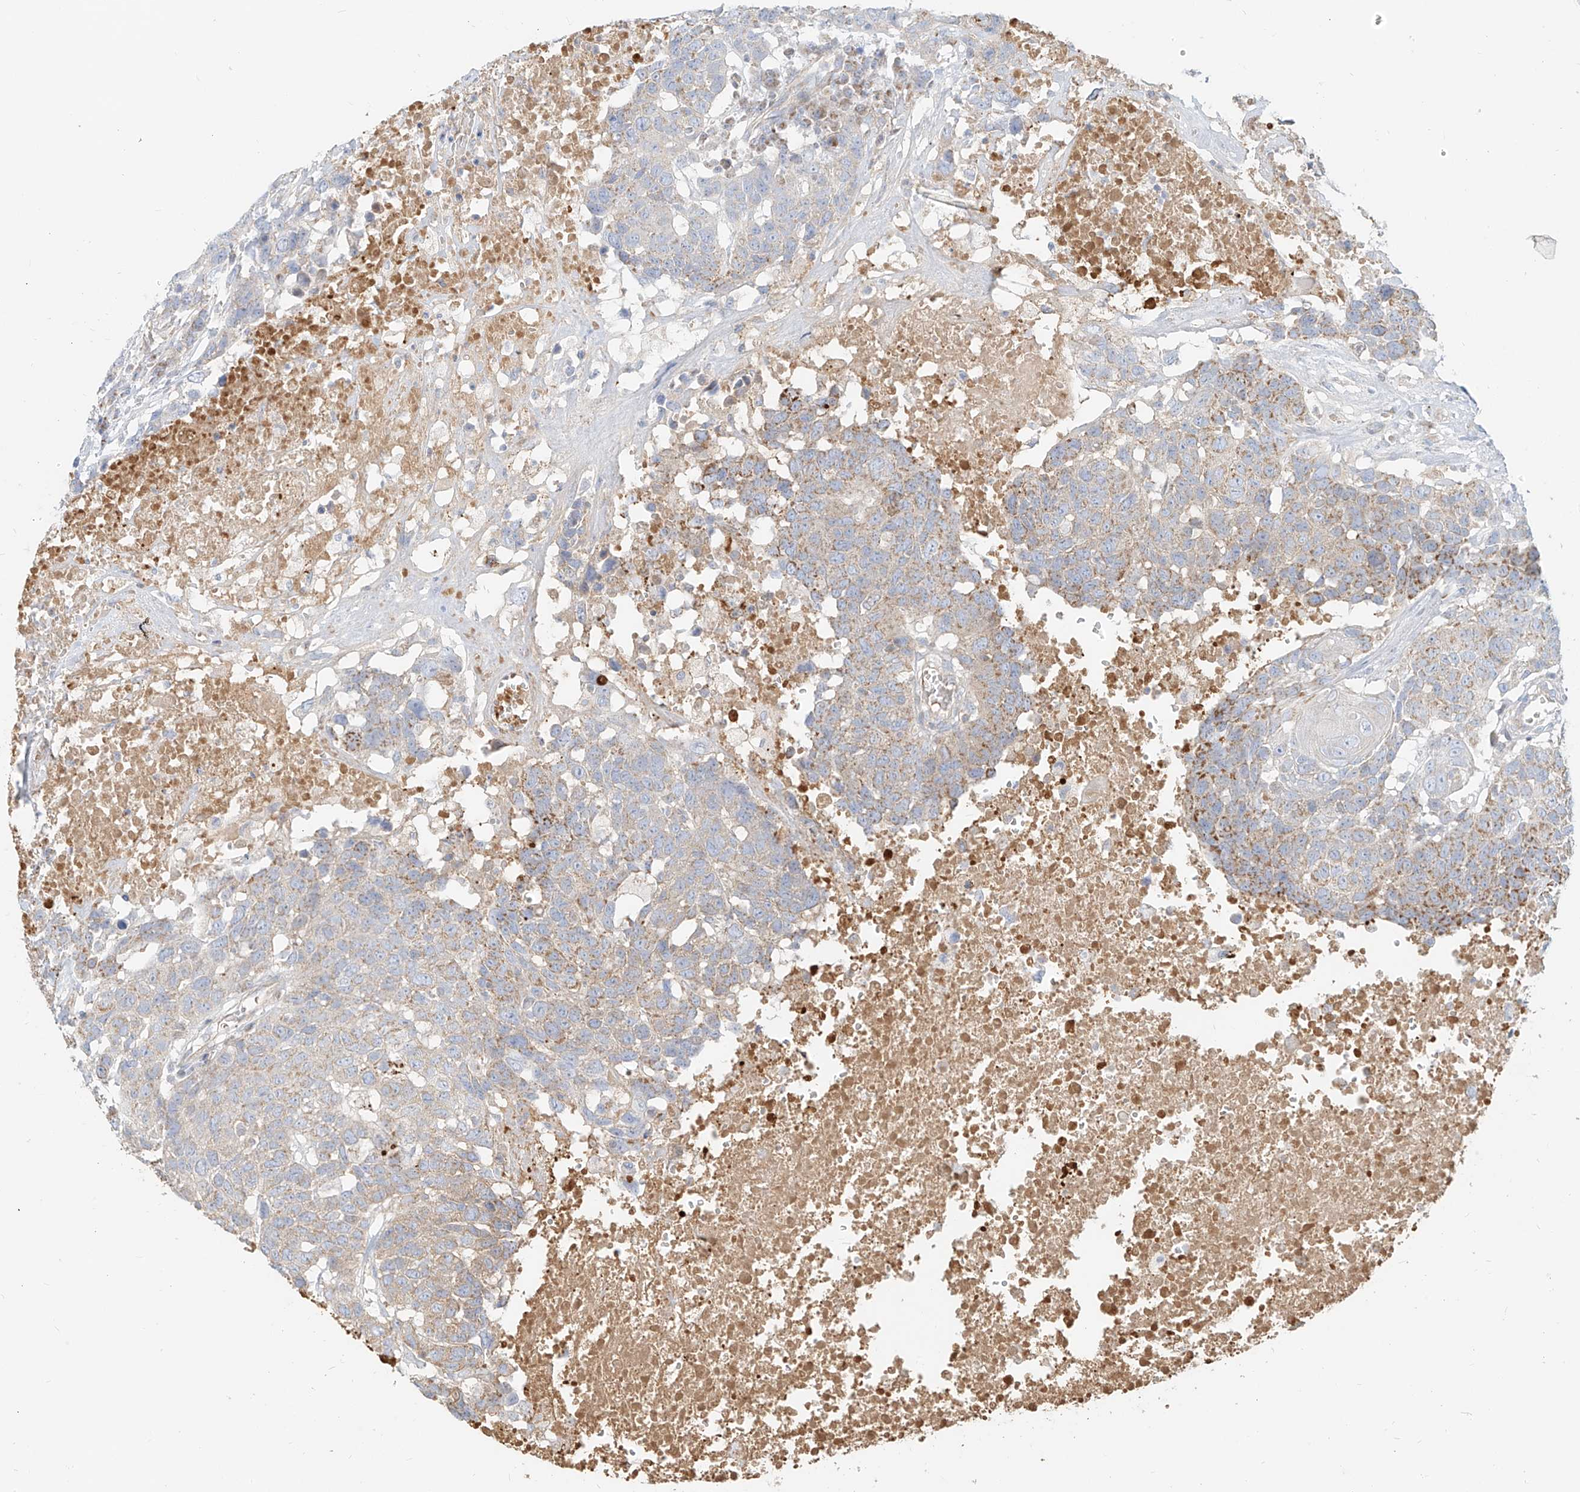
{"staining": {"intensity": "weak", "quantity": "<25%", "location": "cytoplasmic/membranous"}, "tissue": "head and neck cancer", "cell_type": "Tumor cells", "image_type": "cancer", "snomed": [{"axis": "morphology", "description": "Squamous cell carcinoma, NOS"}, {"axis": "topography", "description": "Head-Neck"}], "caption": "Micrograph shows no significant protein expression in tumor cells of squamous cell carcinoma (head and neck).", "gene": "OCSTAMP", "patient": {"sex": "male", "age": 66}}